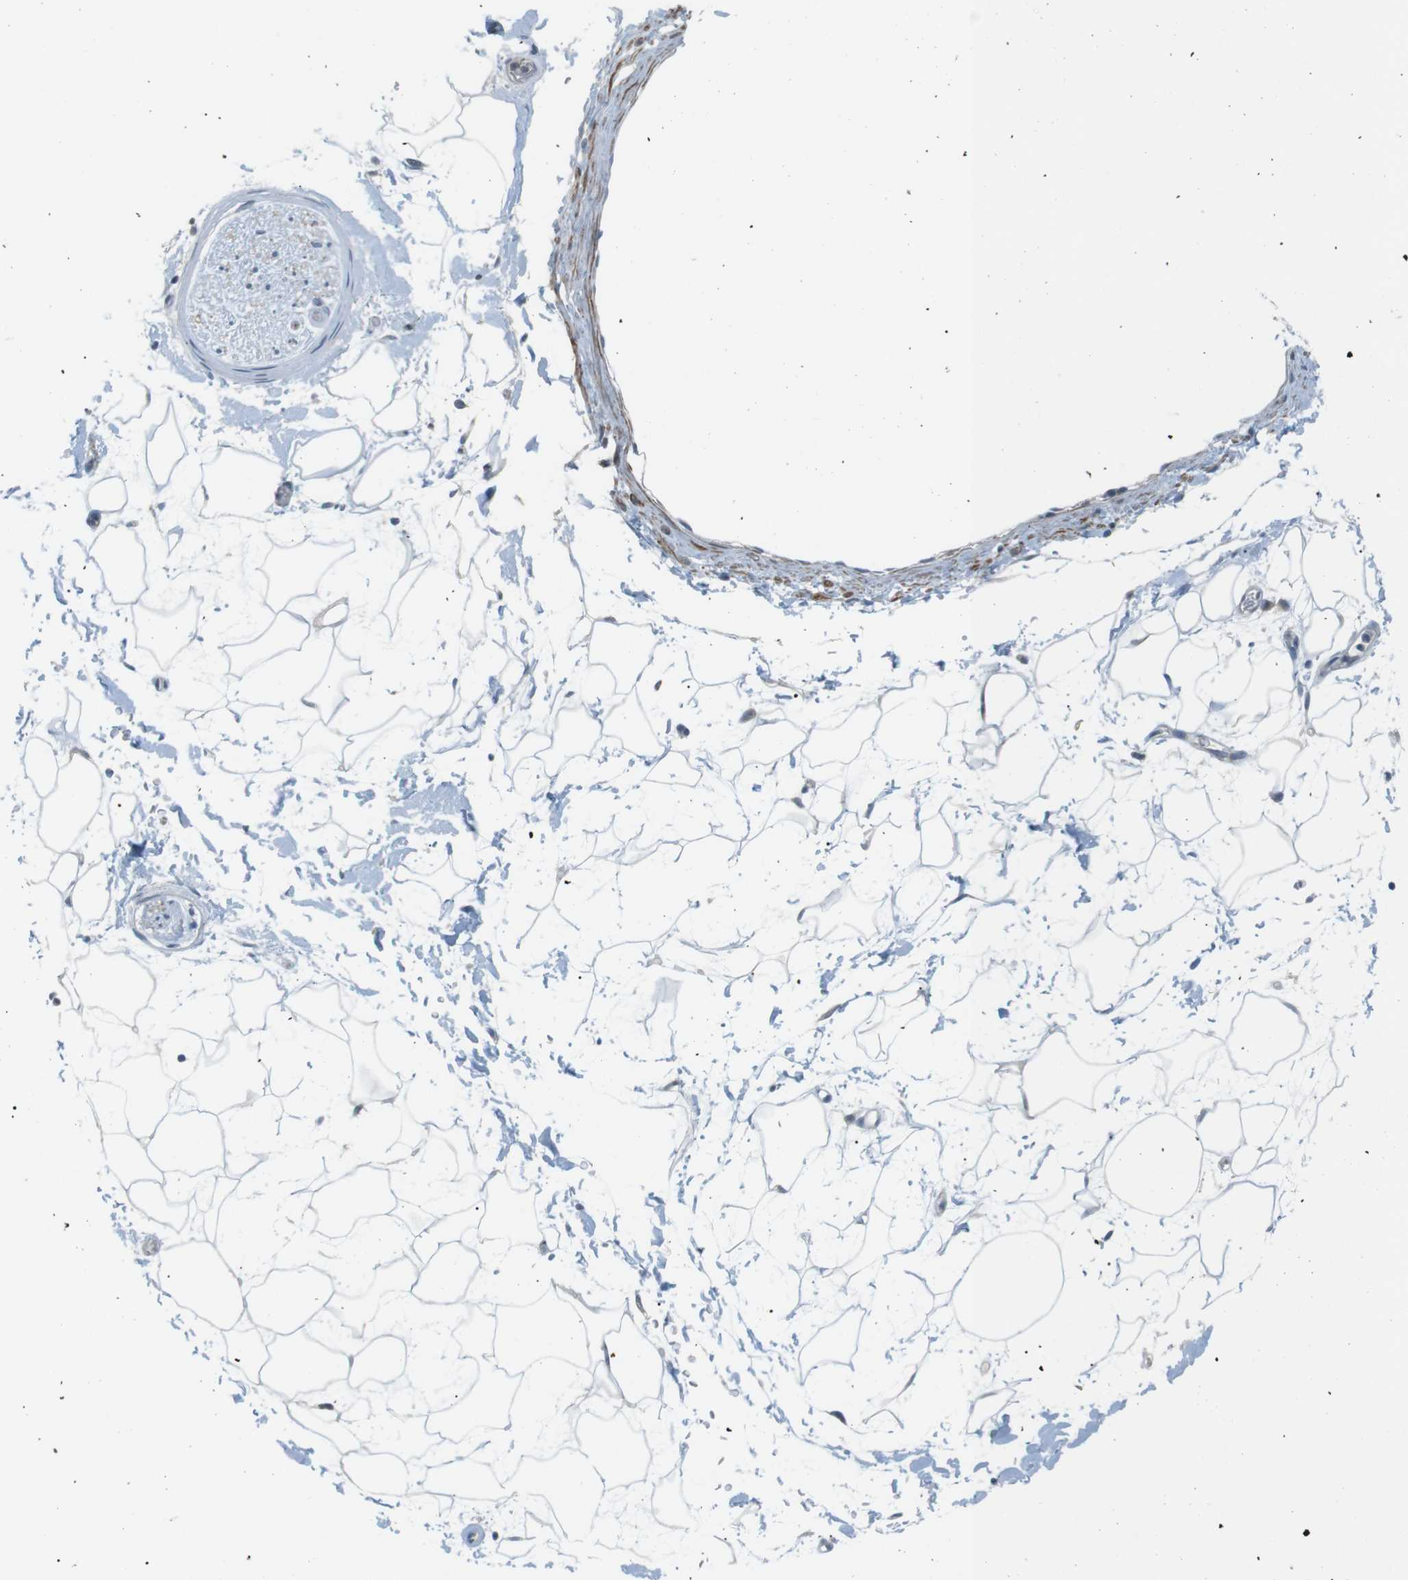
{"staining": {"intensity": "negative", "quantity": "none", "location": "none"}, "tissue": "adipose tissue", "cell_type": "Adipocytes", "image_type": "normal", "snomed": [{"axis": "morphology", "description": "Normal tissue, NOS"}, {"axis": "topography", "description": "Soft tissue"}], "caption": "IHC micrograph of normal adipose tissue: human adipose tissue stained with DAB displays no significant protein staining in adipocytes.", "gene": "RTN3", "patient": {"sex": "male", "age": 72}}